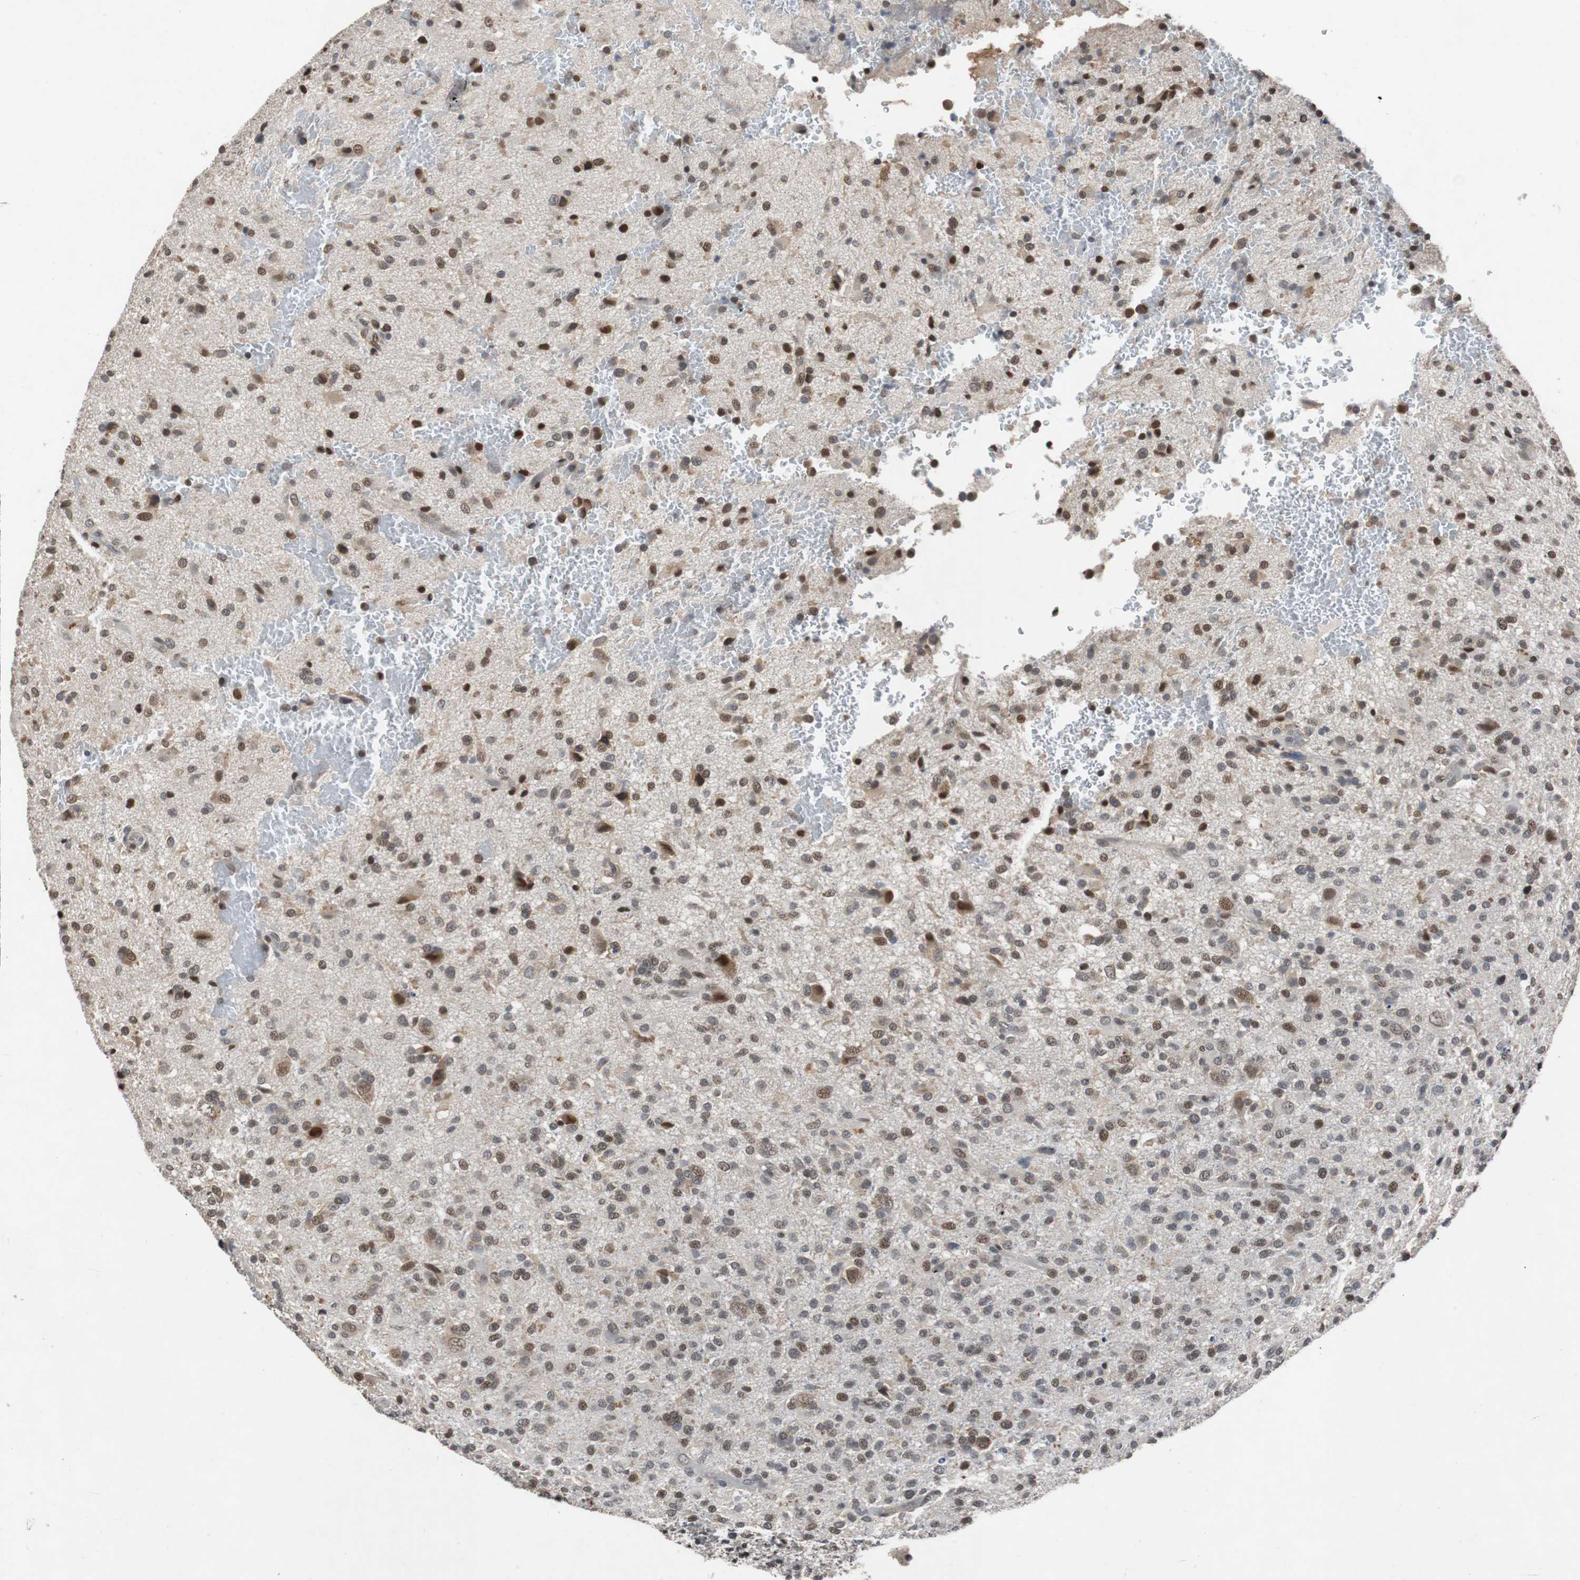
{"staining": {"intensity": "moderate", "quantity": "25%-75%", "location": "nuclear"}, "tissue": "glioma", "cell_type": "Tumor cells", "image_type": "cancer", "snomed": [{"axis": "morphology", "description": "Glioma, malignant, High grade"}, {"axis": "topography", "description": "Brain"}], "caption": "Tumor cells demonstrate medium levels of moderate nuclear positivity in about 25%-75% of cells in malignant glioma (high-grade). Nuclei are stained in blue.", "gene": "TP63", "patient": {"sex": "male", "age": 71}}